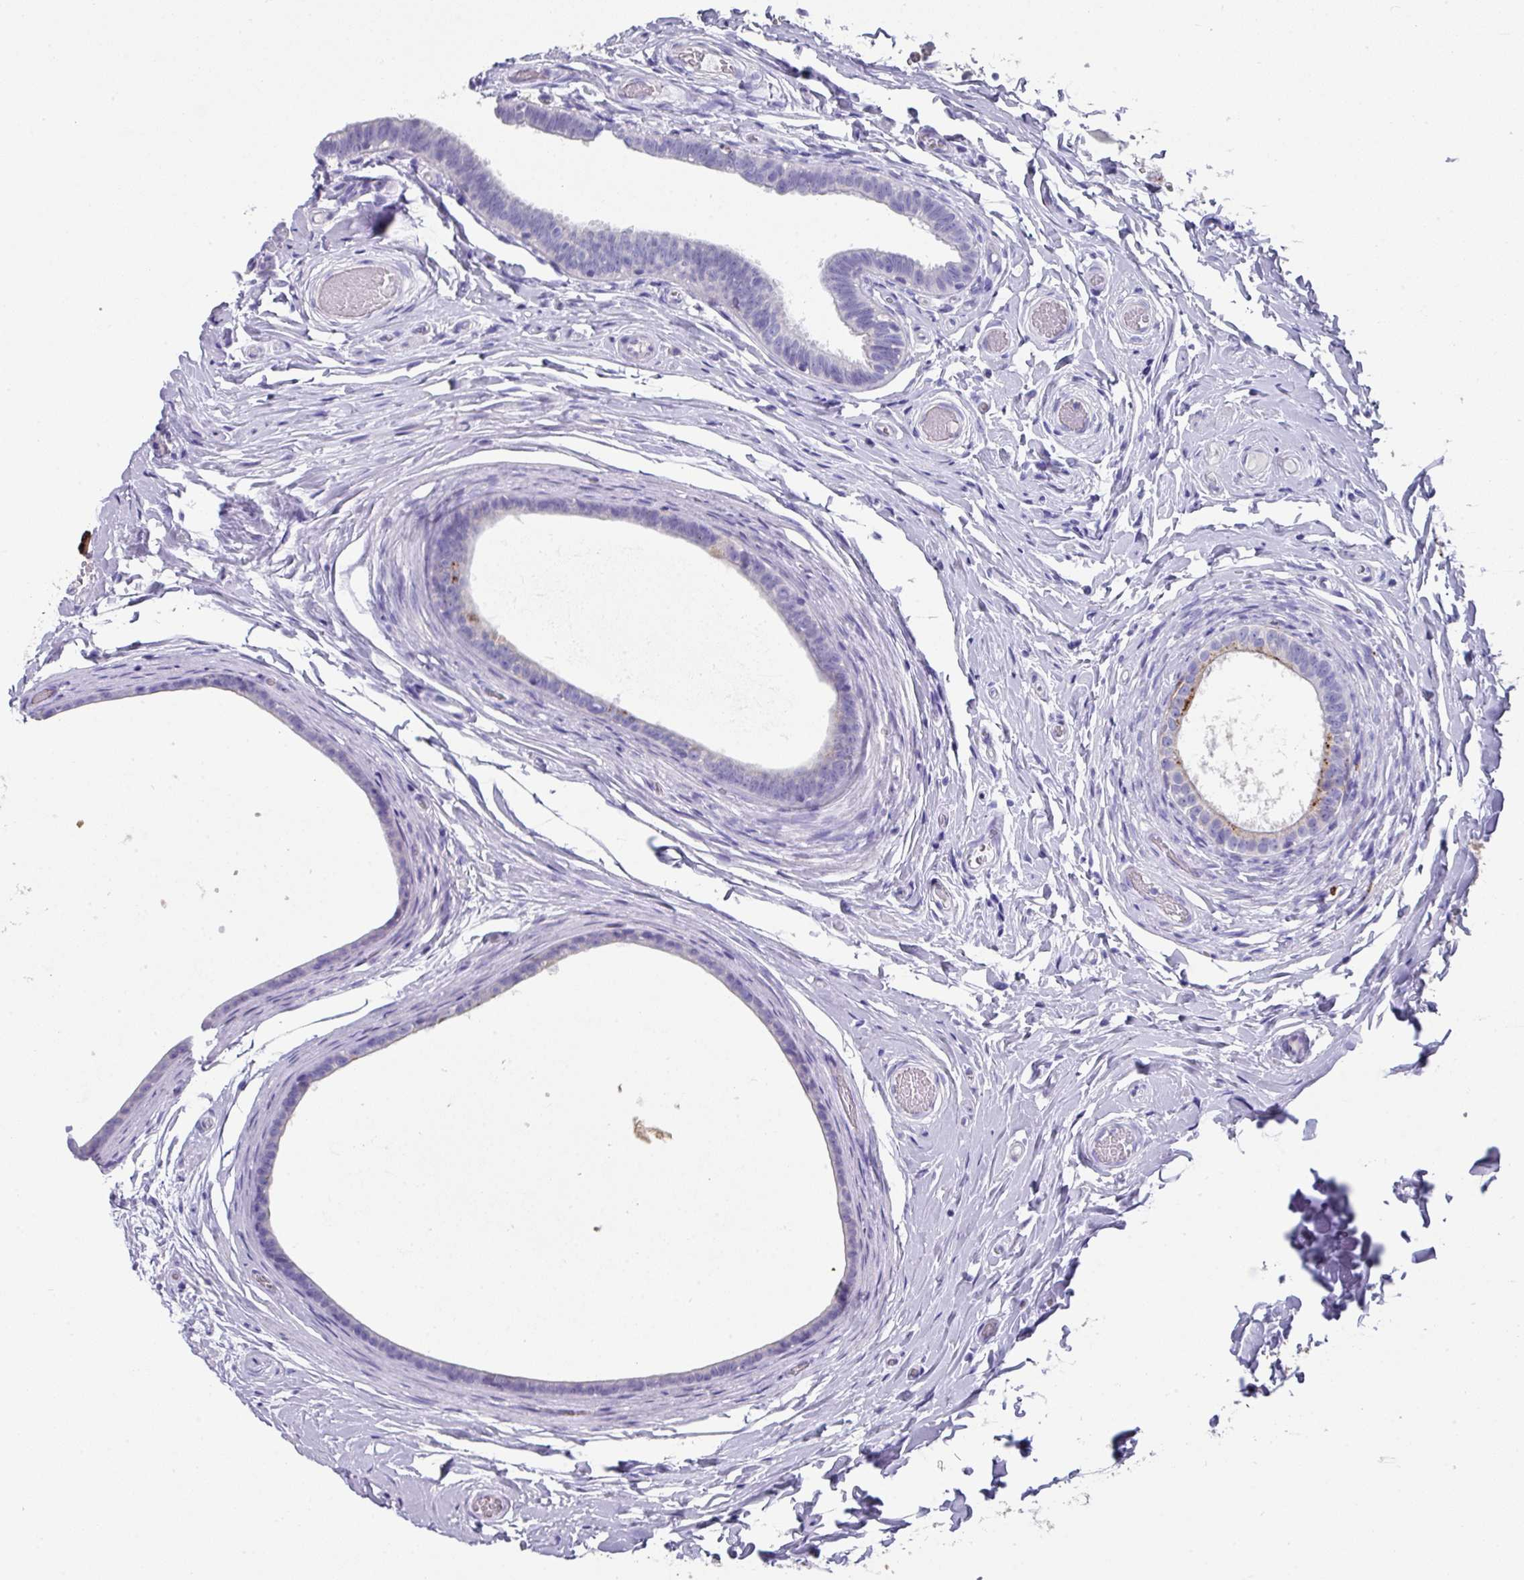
{"staining": {"intensity": "strong", "quantity": "<25%", "location": "cytoplasmic/membranous"}, "tissue": "epididymis", "cell_type": "Glandular cells", "image_type": "normal", "snomed": [{"axis": "morphology", "description": "Normal tissue, NOS"}, {"axis": "morphology", "description": "Carcinoma, Embryonal, NOS"}, {"axis": "topography", "description": "Testis"}, {"axis": "topography", "description": "Epididymis"}], "caption": "The histopathology image reveals immunohistochemical staining of normal epididymis. There is strong cytoplasmic/membranous expression is identified in about <25% of glandular cells. (Brightfield microscopy of DAB IHC at high magnification).", "gene": "CPVL", "patient": {"sex": "male", "age": 36}}